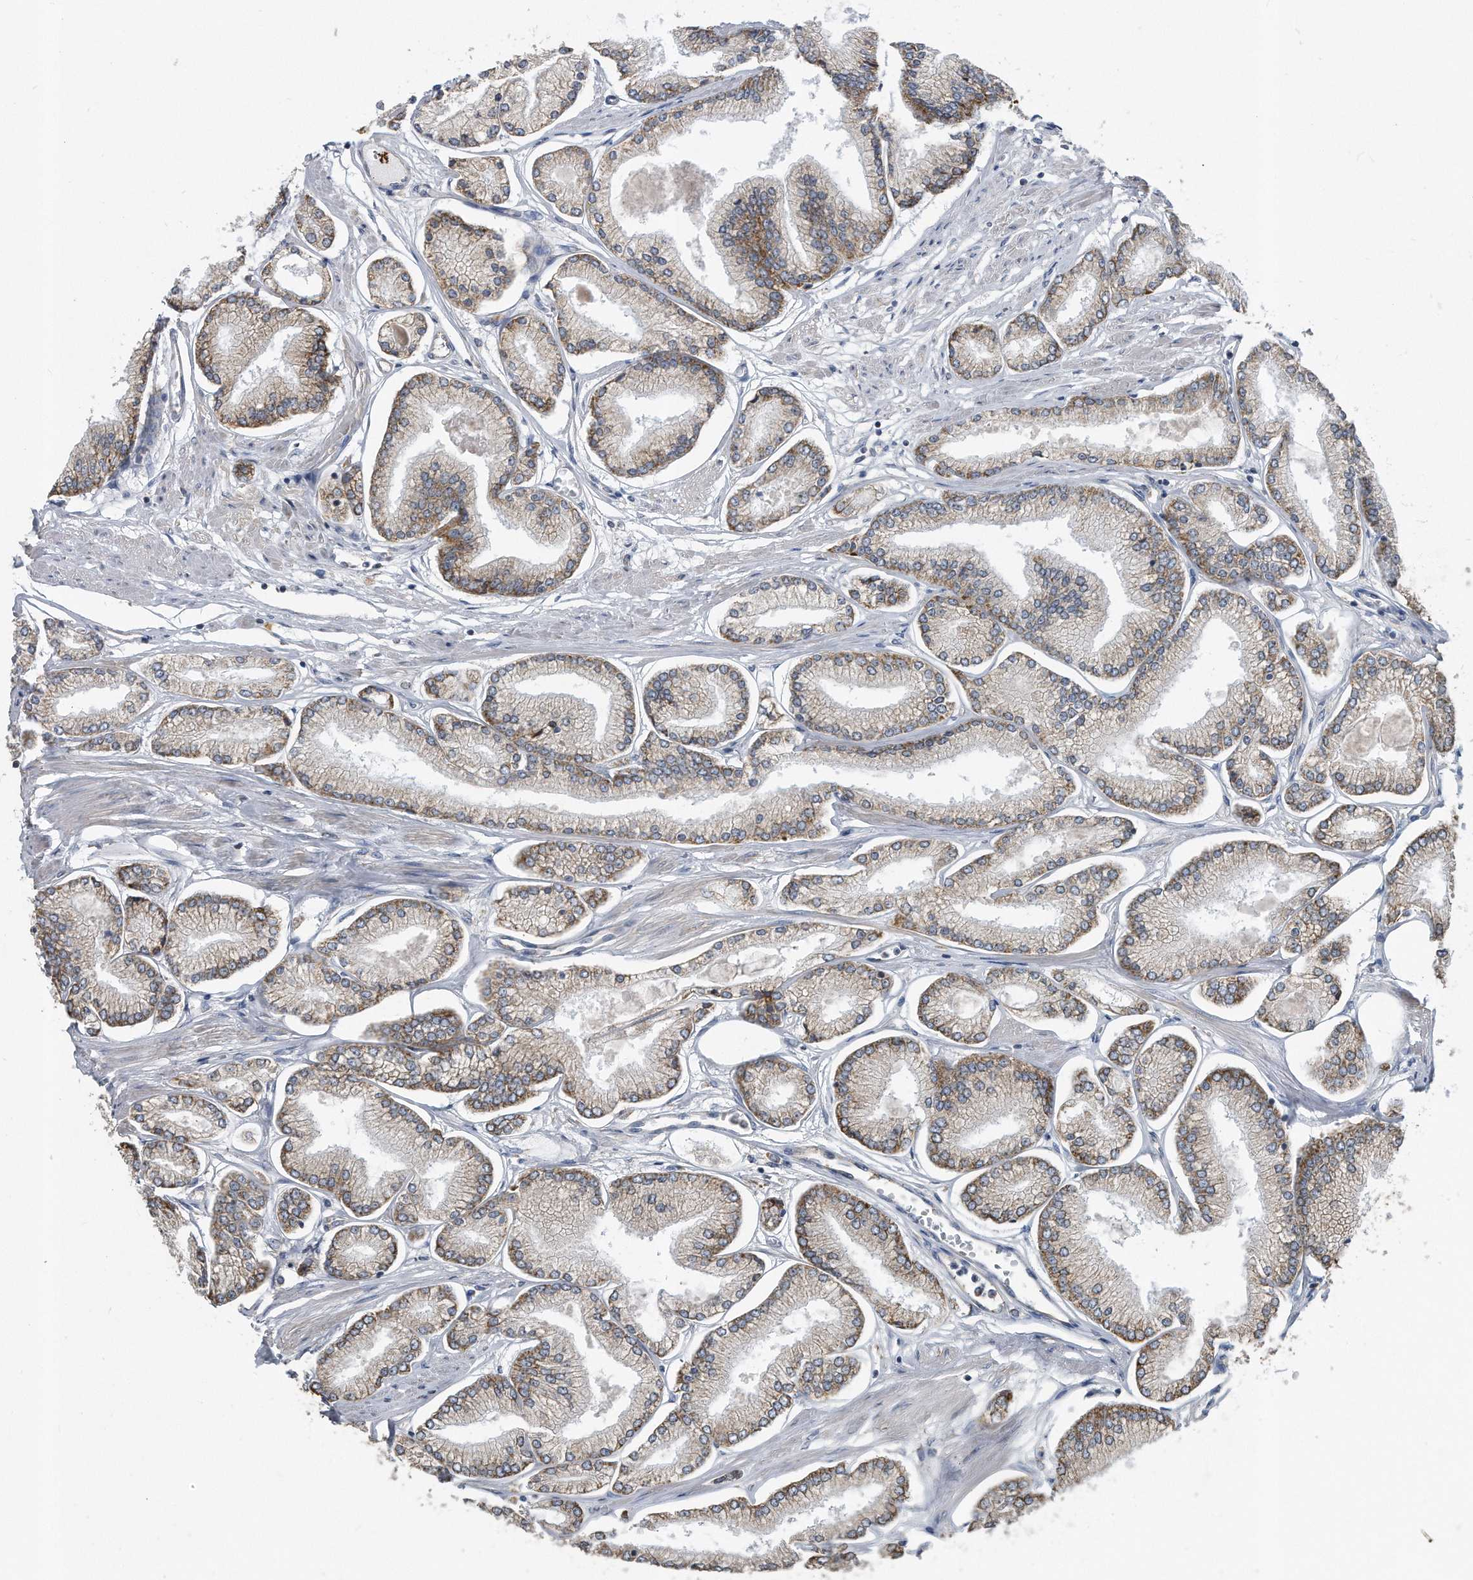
{"staining": {"intensity": "weak", "quantity": "25%-75%", "location": "cytoplasmic/membranous"}, "tissue": "prostate cancer", "cell_type": "Tumor cells", "image_type": "cancer", "snomed": [{"axis": "morphology", "description": "Adenocarcinoma, Low grade"}, {"axis": "topography", "description": "Prostate"}], "caption": "Immunohistochemistry (IHC) of prostate cancer shows low levels of weak cytoplasmic/membranous positivity in about 25%-75% of tumor cells.", "gene": "CCDC47", "patient": {"sex": "male", "age": 52}}